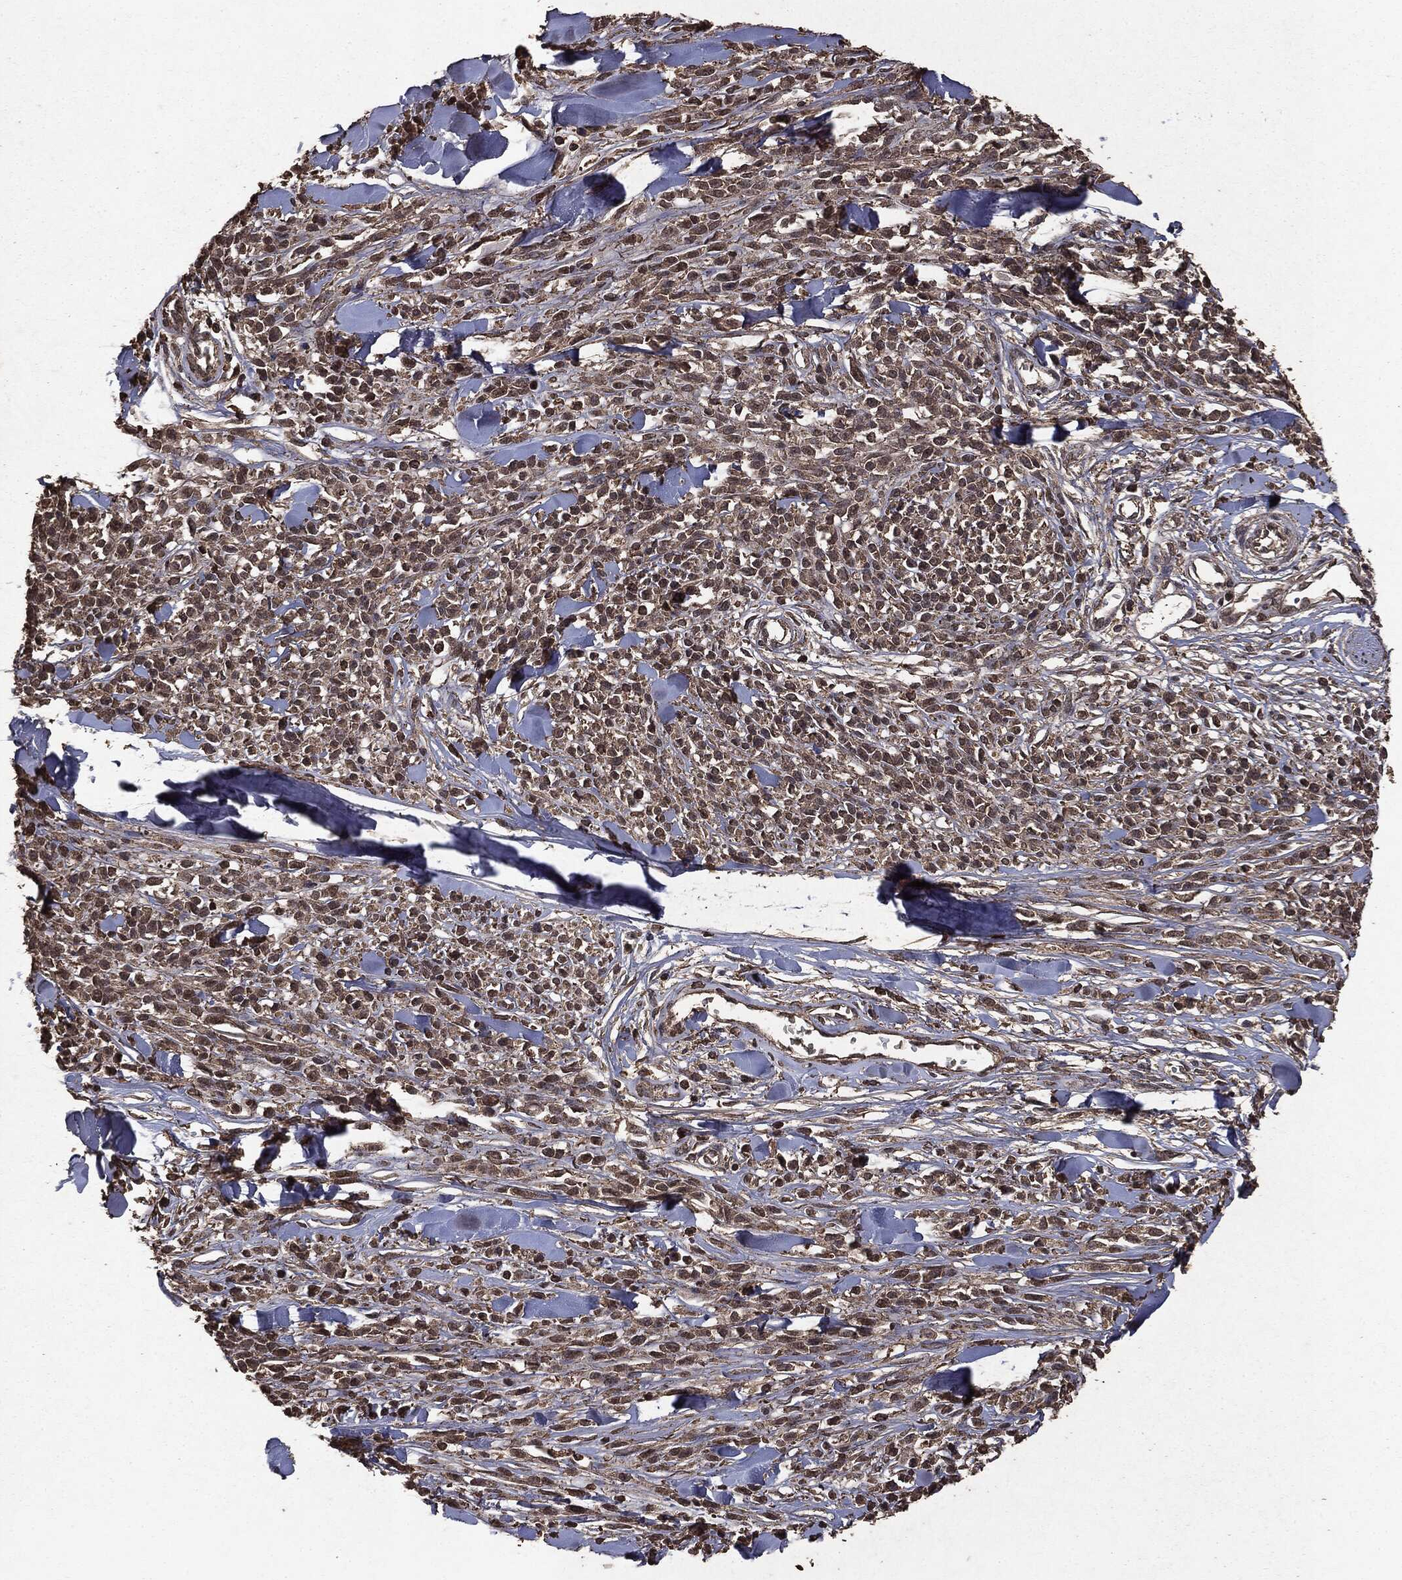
{"staining": {"intensity": "negative", "quantity": "none", "location": "none"}, "tissue": "melanoma", "cell_type": "Tumor cells", "image_type": "cancer", "snomed": [{"axis": "morphology", "description": "Malignant melanoma, NOS"}, {"axis": "topography", "description": "Skin"}, {"axis": "topography", "description": "Skin of trunk"}], "caption": "Immunohistochemical staining of malignant melanoma displays no significant staining in tumor cells.", "gene": "NME1", "patient": {"sex": "male", "age": 74}}